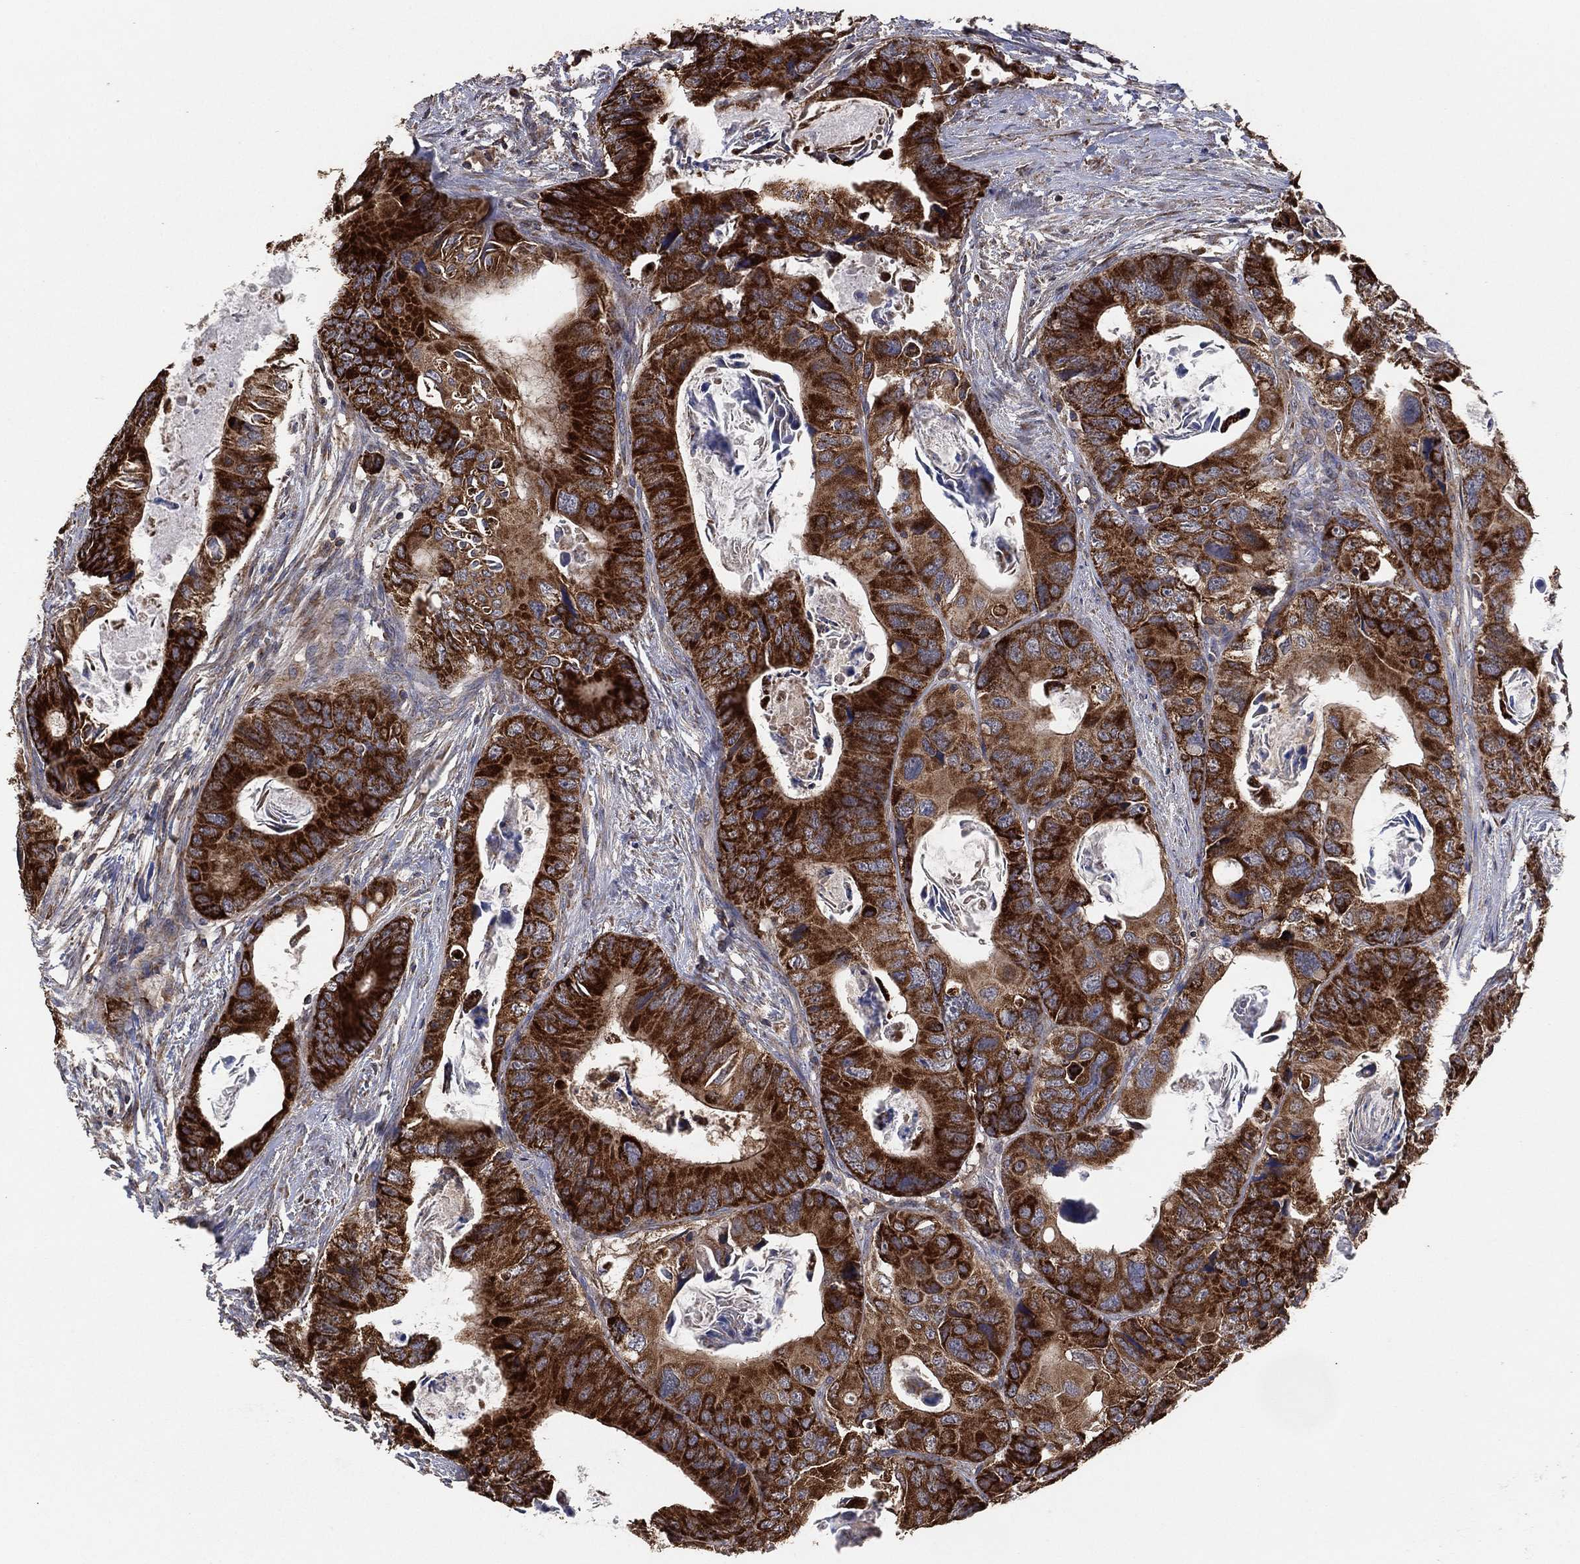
{"staining": {"intensity": "strong", "quantity": "25%-75%", "location": "cytoplasmic/membranous"}, "tissue": "colorectal cancer", "cell_type": "Tumor cells", "image_type": "cancer", "snomed": [{"axis": "morphology", "description": "Adenocarcinoma, NOS"}, {"axis": "topography", "description": "Rectum"}], "caption": "Protein positivity by IHC displays strong cytoplasmic/membranous positivity in about 25%-75% of tumor cells in colorectal cancer (adenocarcinoma).", "gene": "LIMD1", "patient": {"sex": "male", "age": 64}}